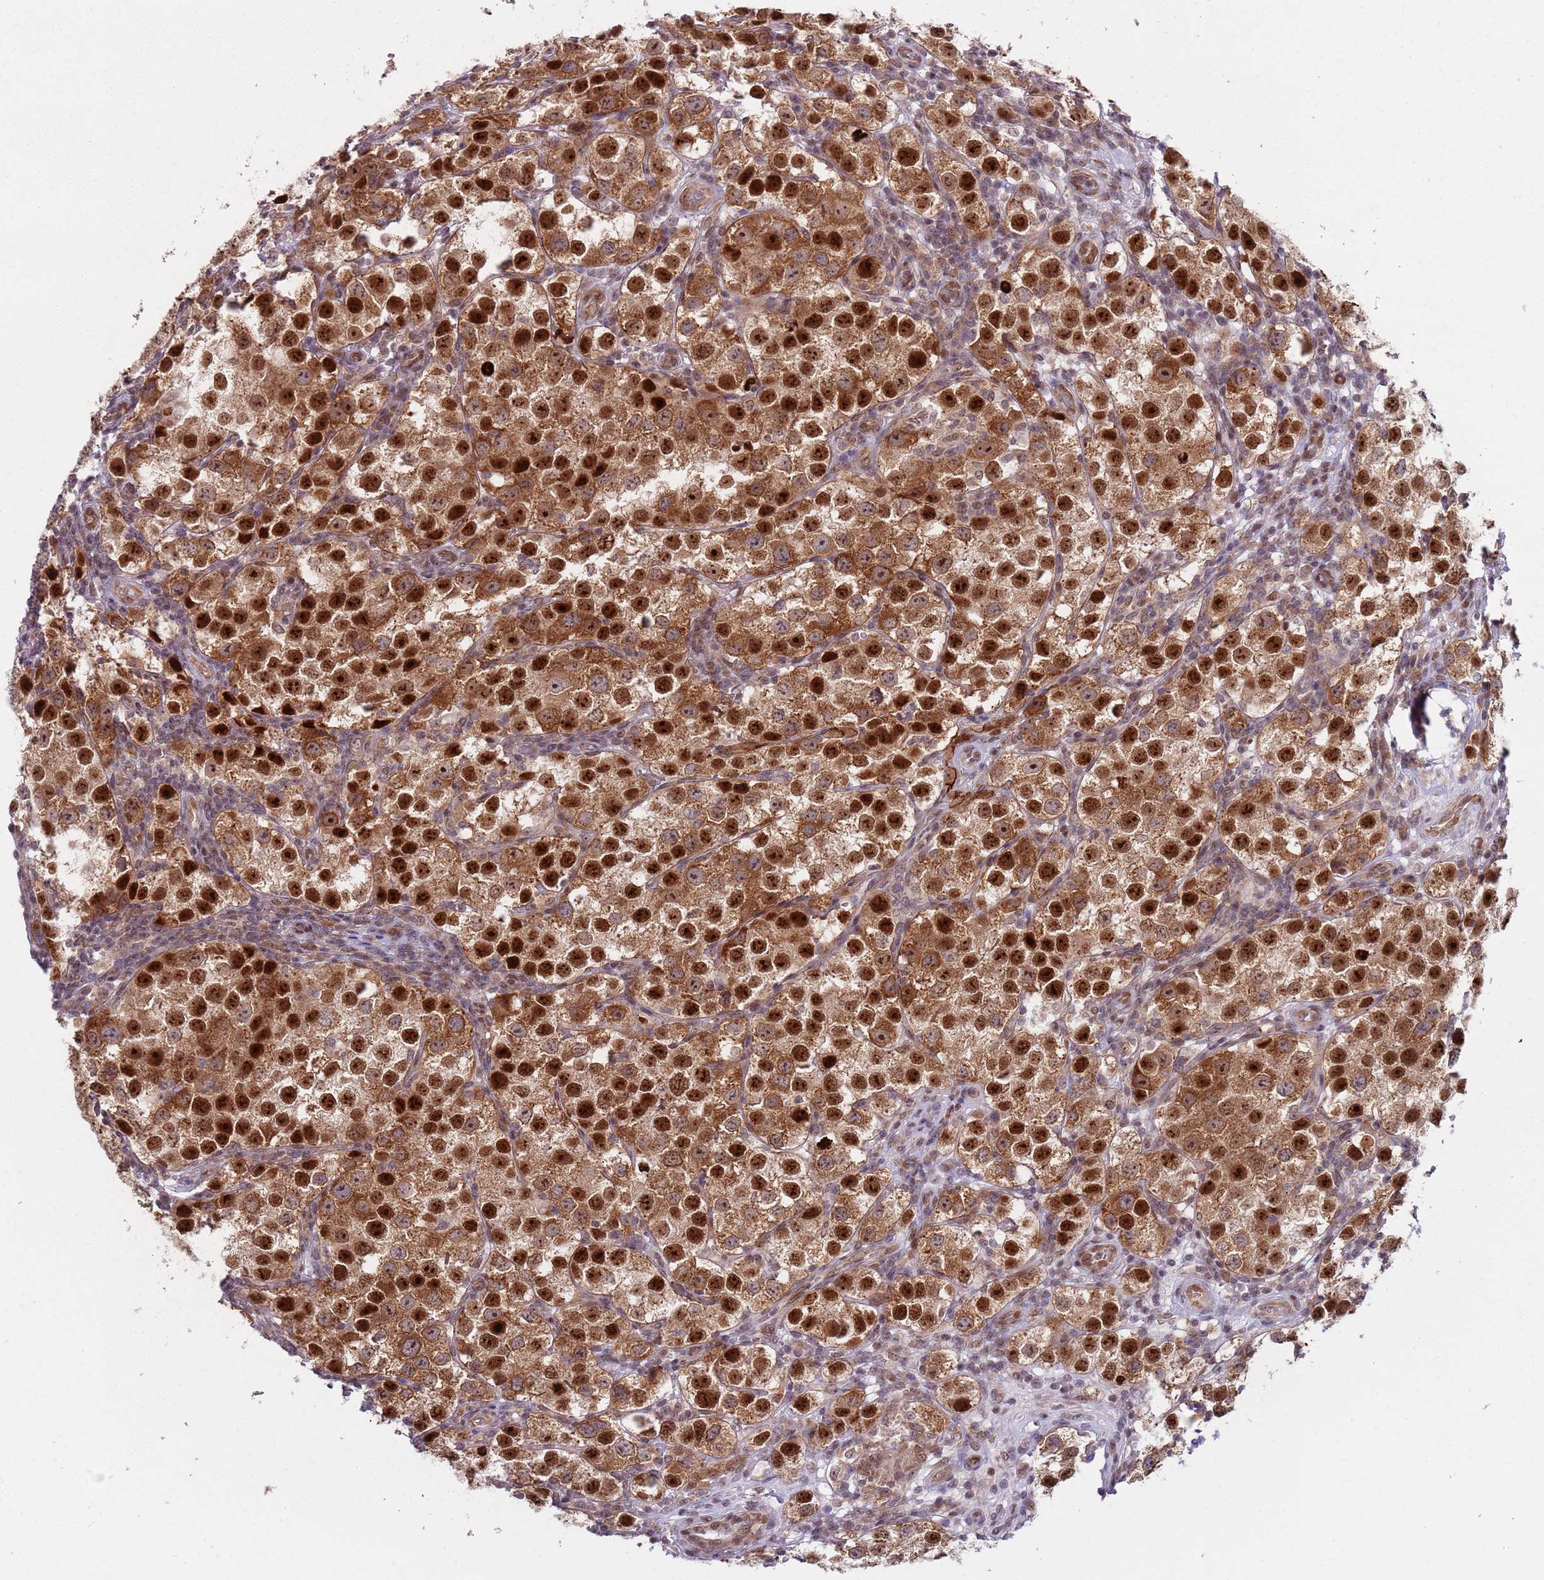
{"staining": {"intensity": "strong", "quantity": ">75%", "location": "cytoplasmic/membranous,nuclear"}, "tissue": "testis cancer", "cell_type": "Tumor cells", "image_type": "cancer", "snomed": [{"axis": "morphology", "description": "Seminoma, NOS"}, {"axis": "topography", "description": "Testis"}], "caption": "This micrograph shows testis seminoma stained with IHC to label a protein in brown. The cytoplasmic/membranous and nuclear of tumor cells show strong positivity for the protein. Nuclei are counter-stained blue.", "gene": "SLC25A32", "patient": {"sex": "male", "age": 37}}